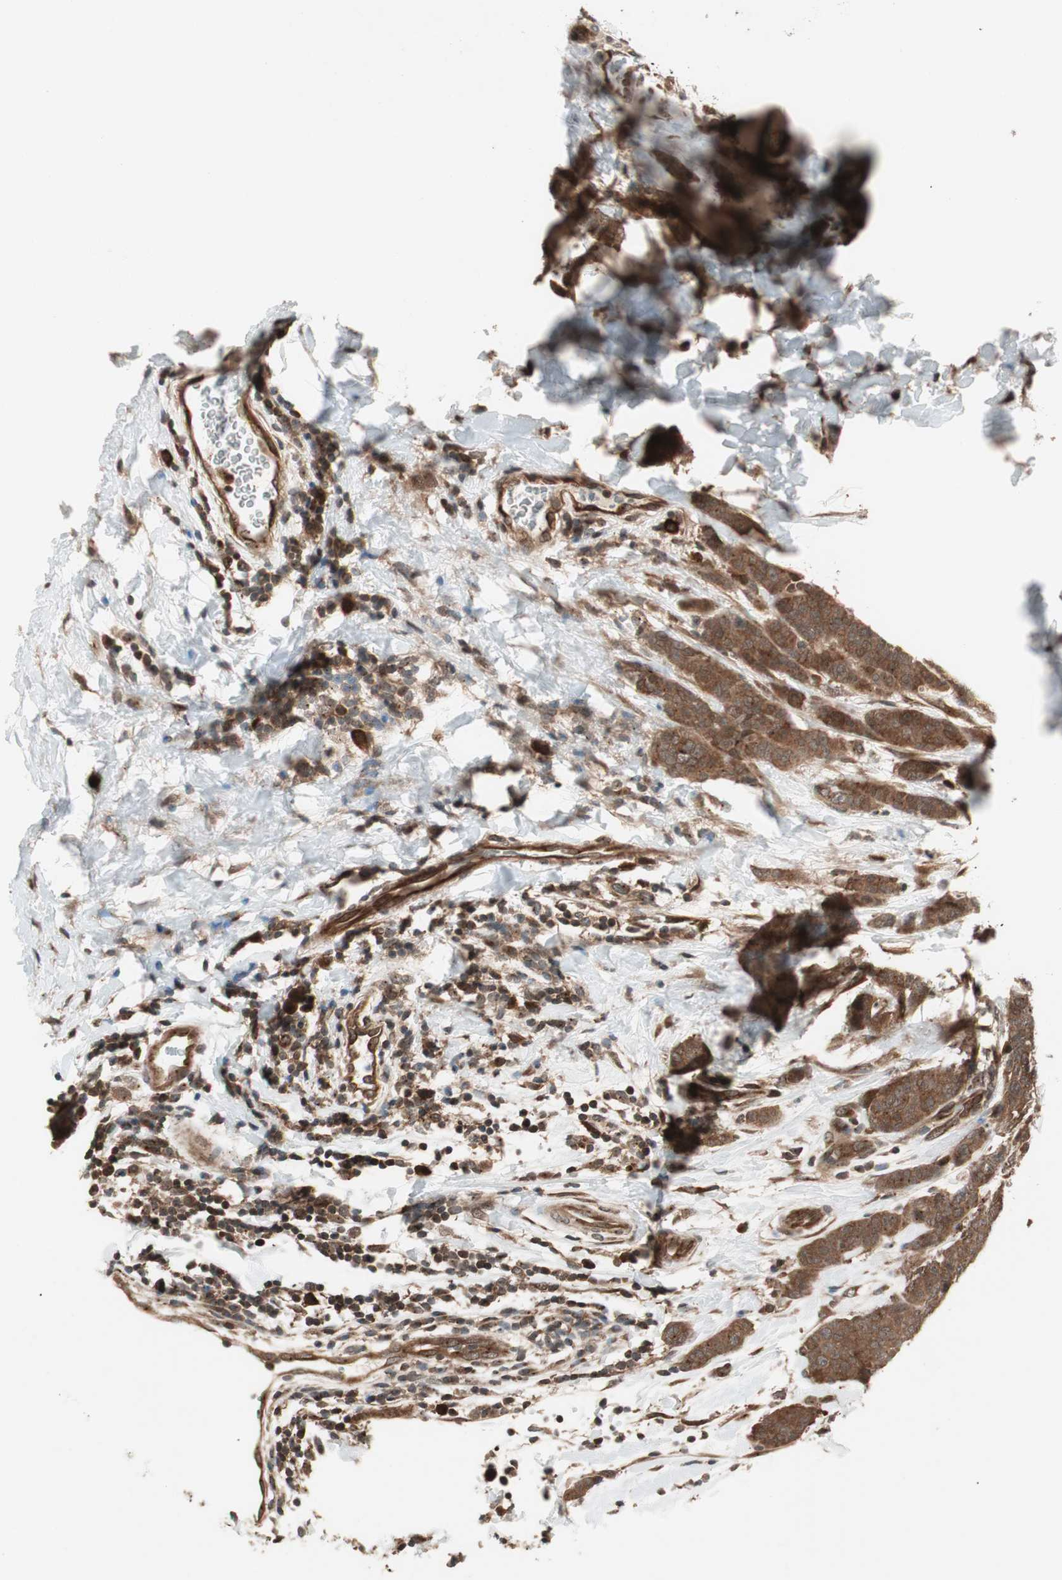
{"staining": {"intensity": "strong", "quantity": ">75%", "location": "cytoplasmic/membranous"}, "tissue": "breast cancer", "cell_type": "Tumor cells", "image_type": "cancer", "snomed": [{"axis": "morphology", "description": "Duct carcinoma"}, {"axis": "topography", "description": "Breast"}], "caption": "Tumor cells exhibit strong cytoplasmic/membranous expression in about >75% of cells in invasive ductal carcinoma (breast). (DAB IHC, brown staining for protein, blue staining for nuclei).", "gene": "PRKG2", "patient": {"sex": "female", "age": 40}}